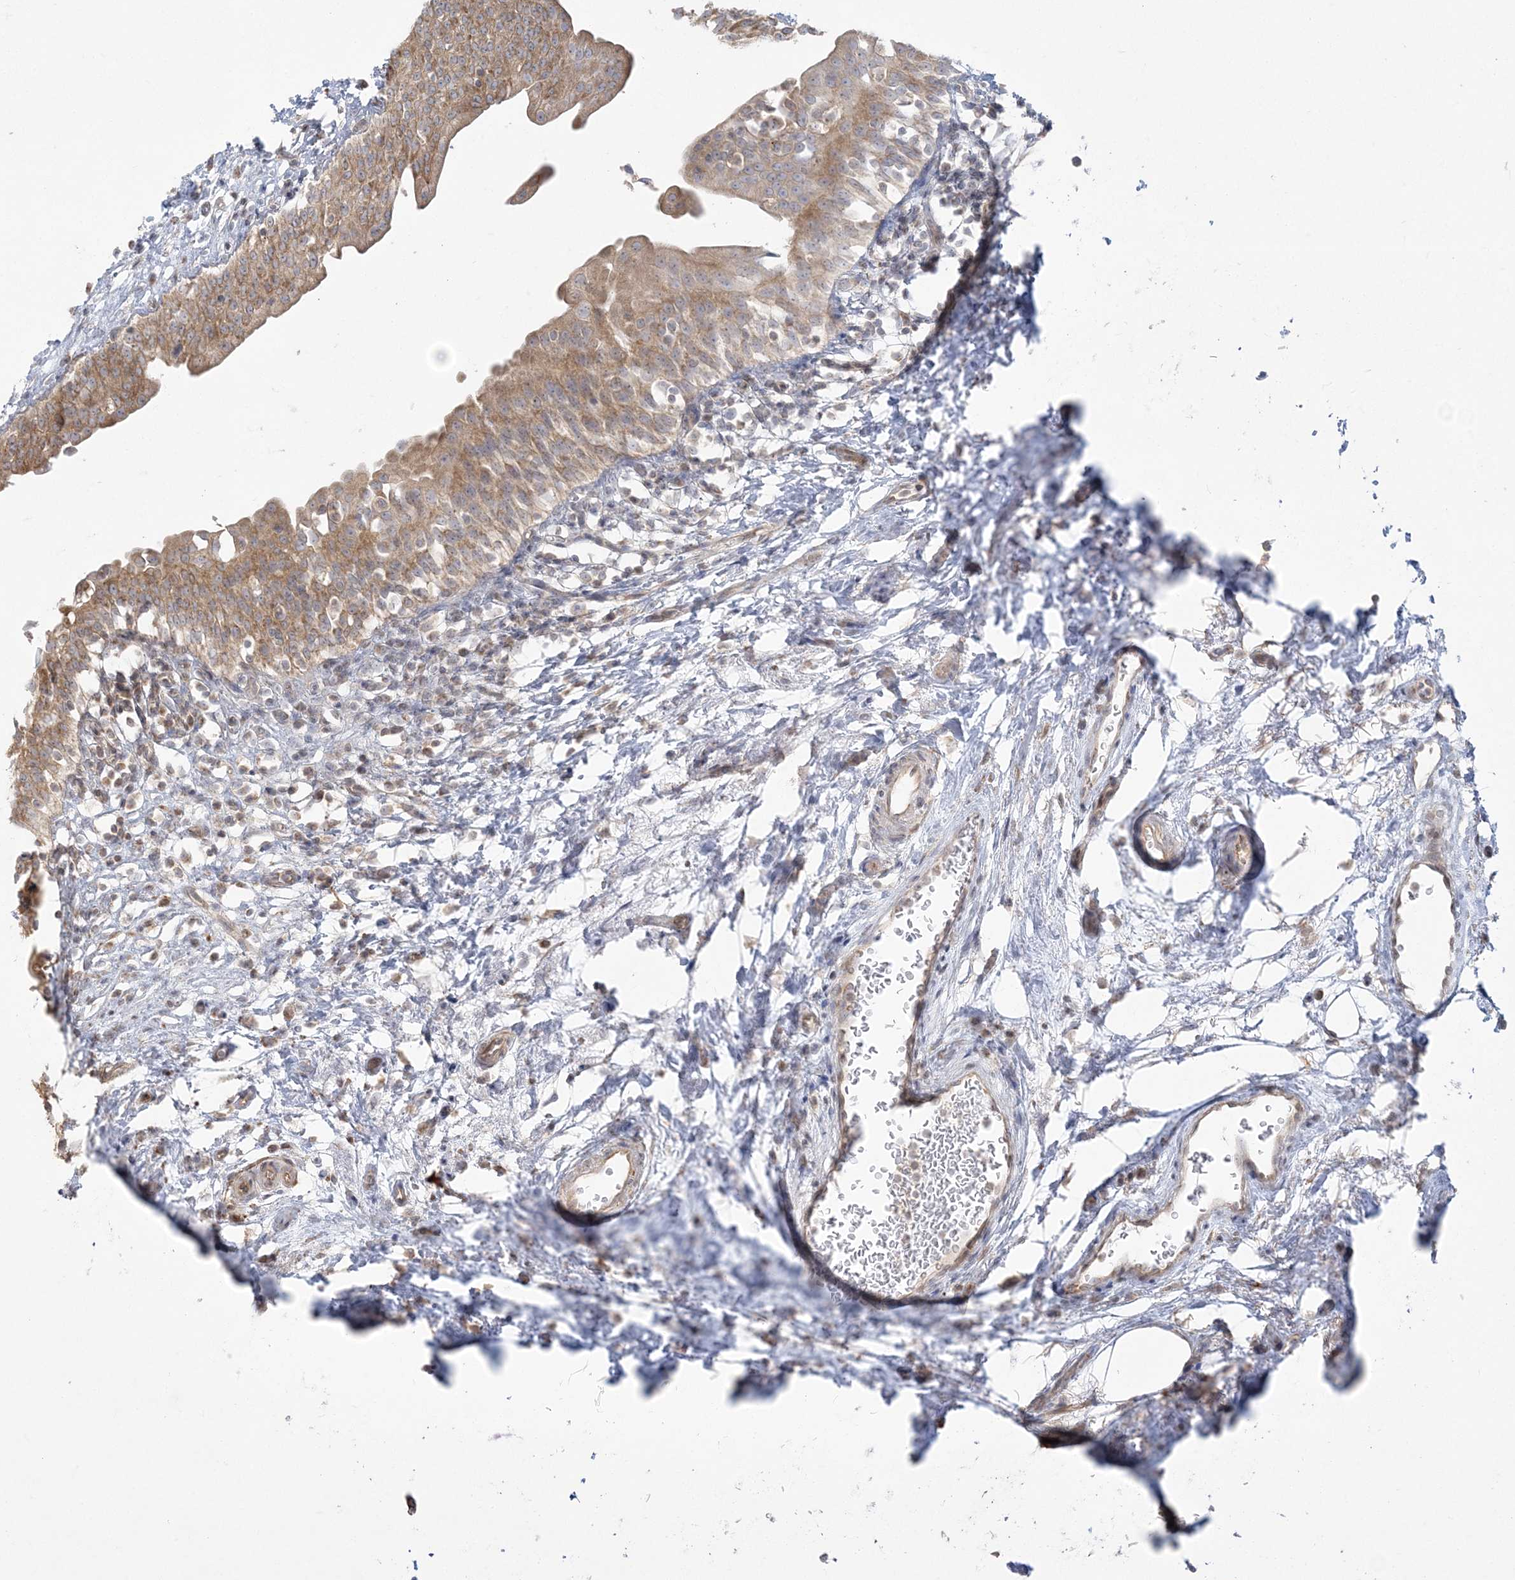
{"staining": {"intensity": "moderate", "quantity": ">75%", "location": "cytoplasmic/membranous"}, "tissue": "urinary bladder", "cell_type": "Urothelial cells", "image_type": "normal", "snomed": [{"axis": "morphology", "description": "Normal tissue, NOS"}, {"axis": "topography", "description": "Urinary bladder"}], "caption": "Urinary bladder stained with immunohistochemistry reveals moderate cytoplasmic/membranous expression in about >75% of urothelial cells. The protein is stained brown, and the nuclei are stained in blue (DAB IHC with brightfield microscopy, high magnification).", "gene": "ZC3H6", "patient": {"sex": "male", "age": 83}}